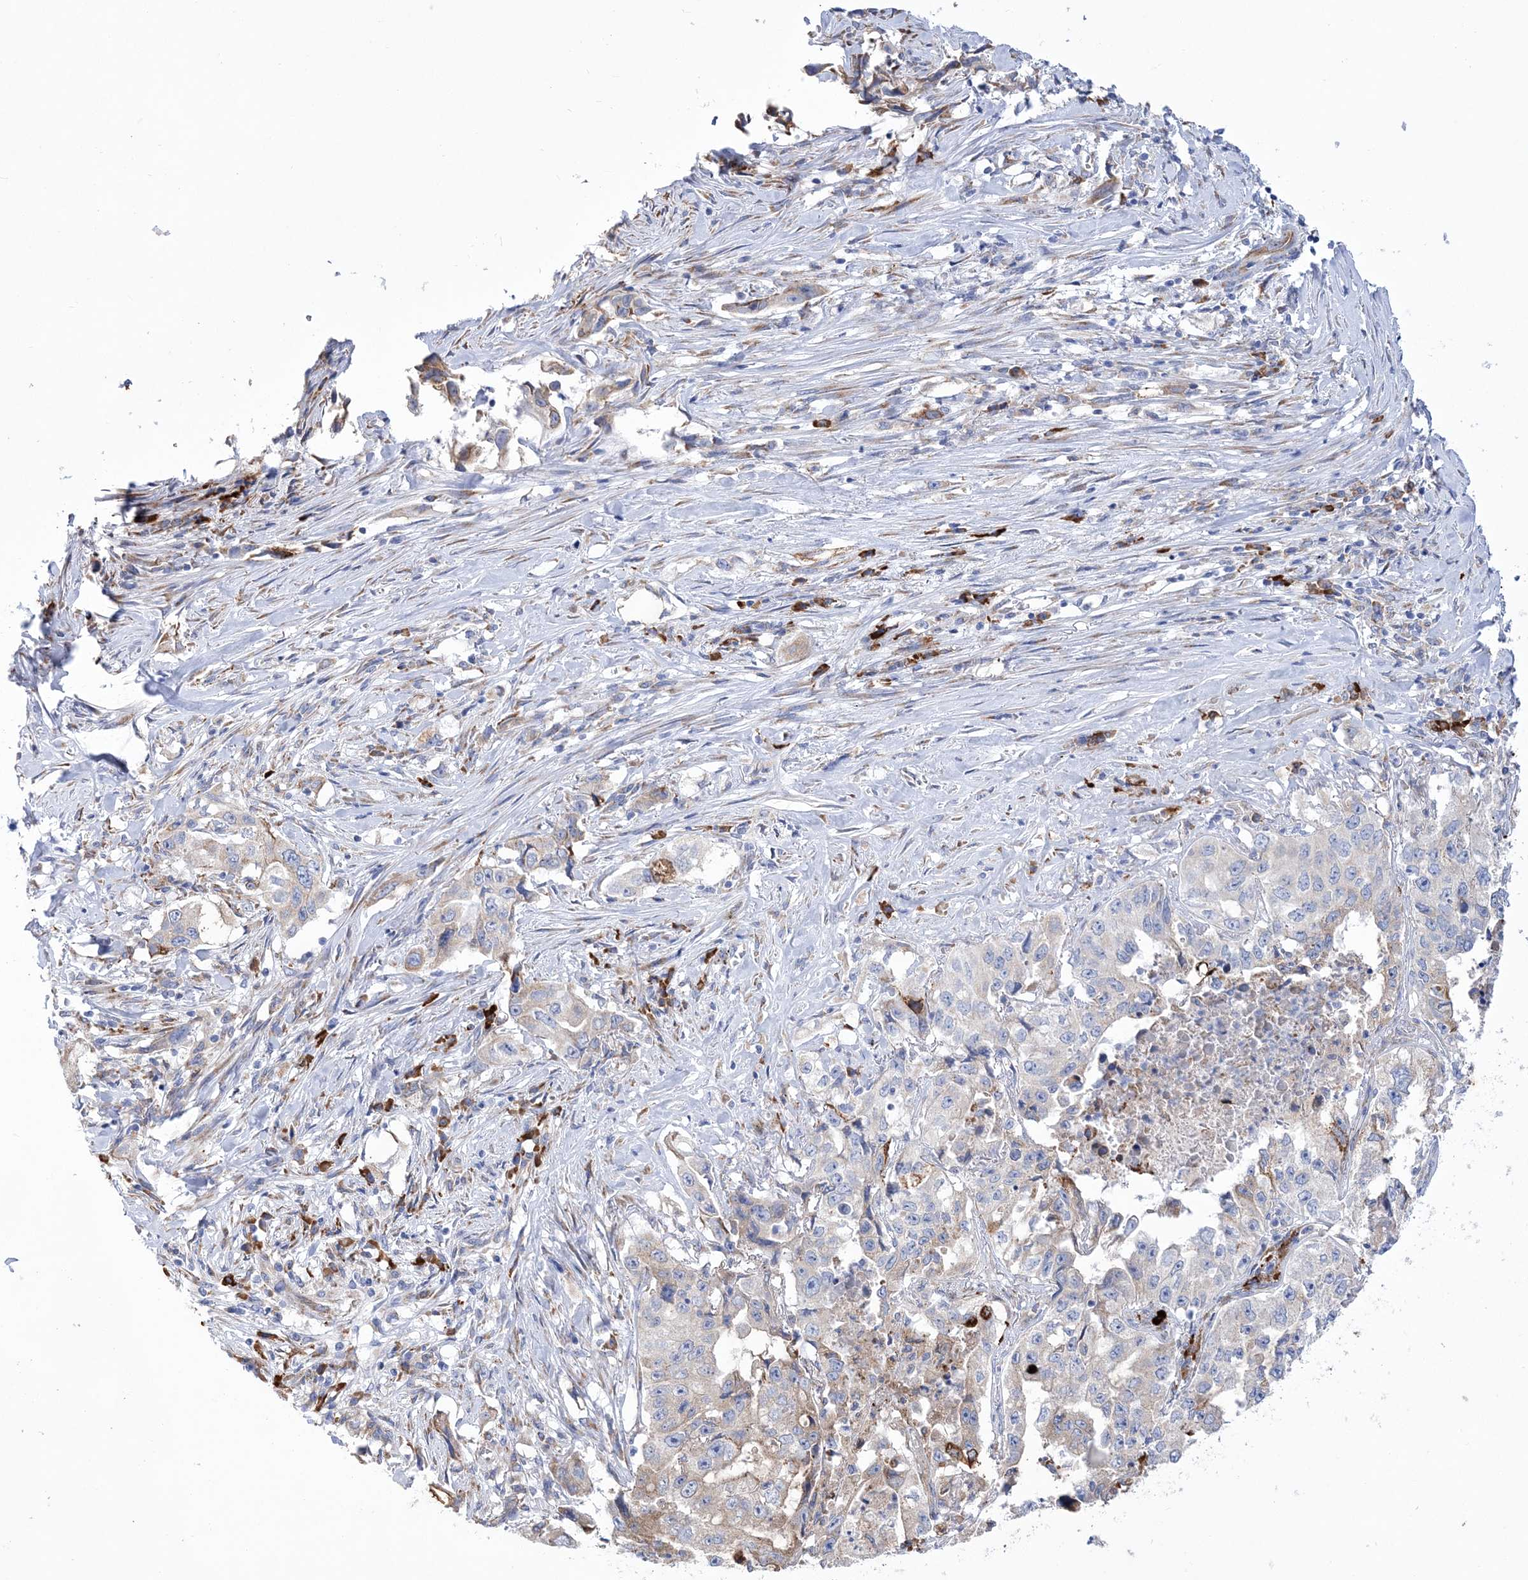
{"staining": {"intensity": "negative", "quantity": "none", "location": "none"}, "tissue": "lung cancer", "cell_type": "Tumor cells", "image_type": "cancer", "snomed": [{"axis": "morphology", "description": "Adenocarcinoma, NOS"}, {"axis": "topography", "description": "Lung"}], "caption": "IHC photomicrograph of neoplastic tissue: human lung cancer (adenocarcinoma) stained with DAB (3,3'-diaminobenzidine) demonstrates no significant protein expression in tumor cells. Brightfield microscopy of immunohistochemistry stained with DAB (3,3'-diaminobenzidine) (brown) and hematoxylin (blue), captured at high magnification.", "gene": "MED31", "patient": {"sex": "female", "age": 51}}